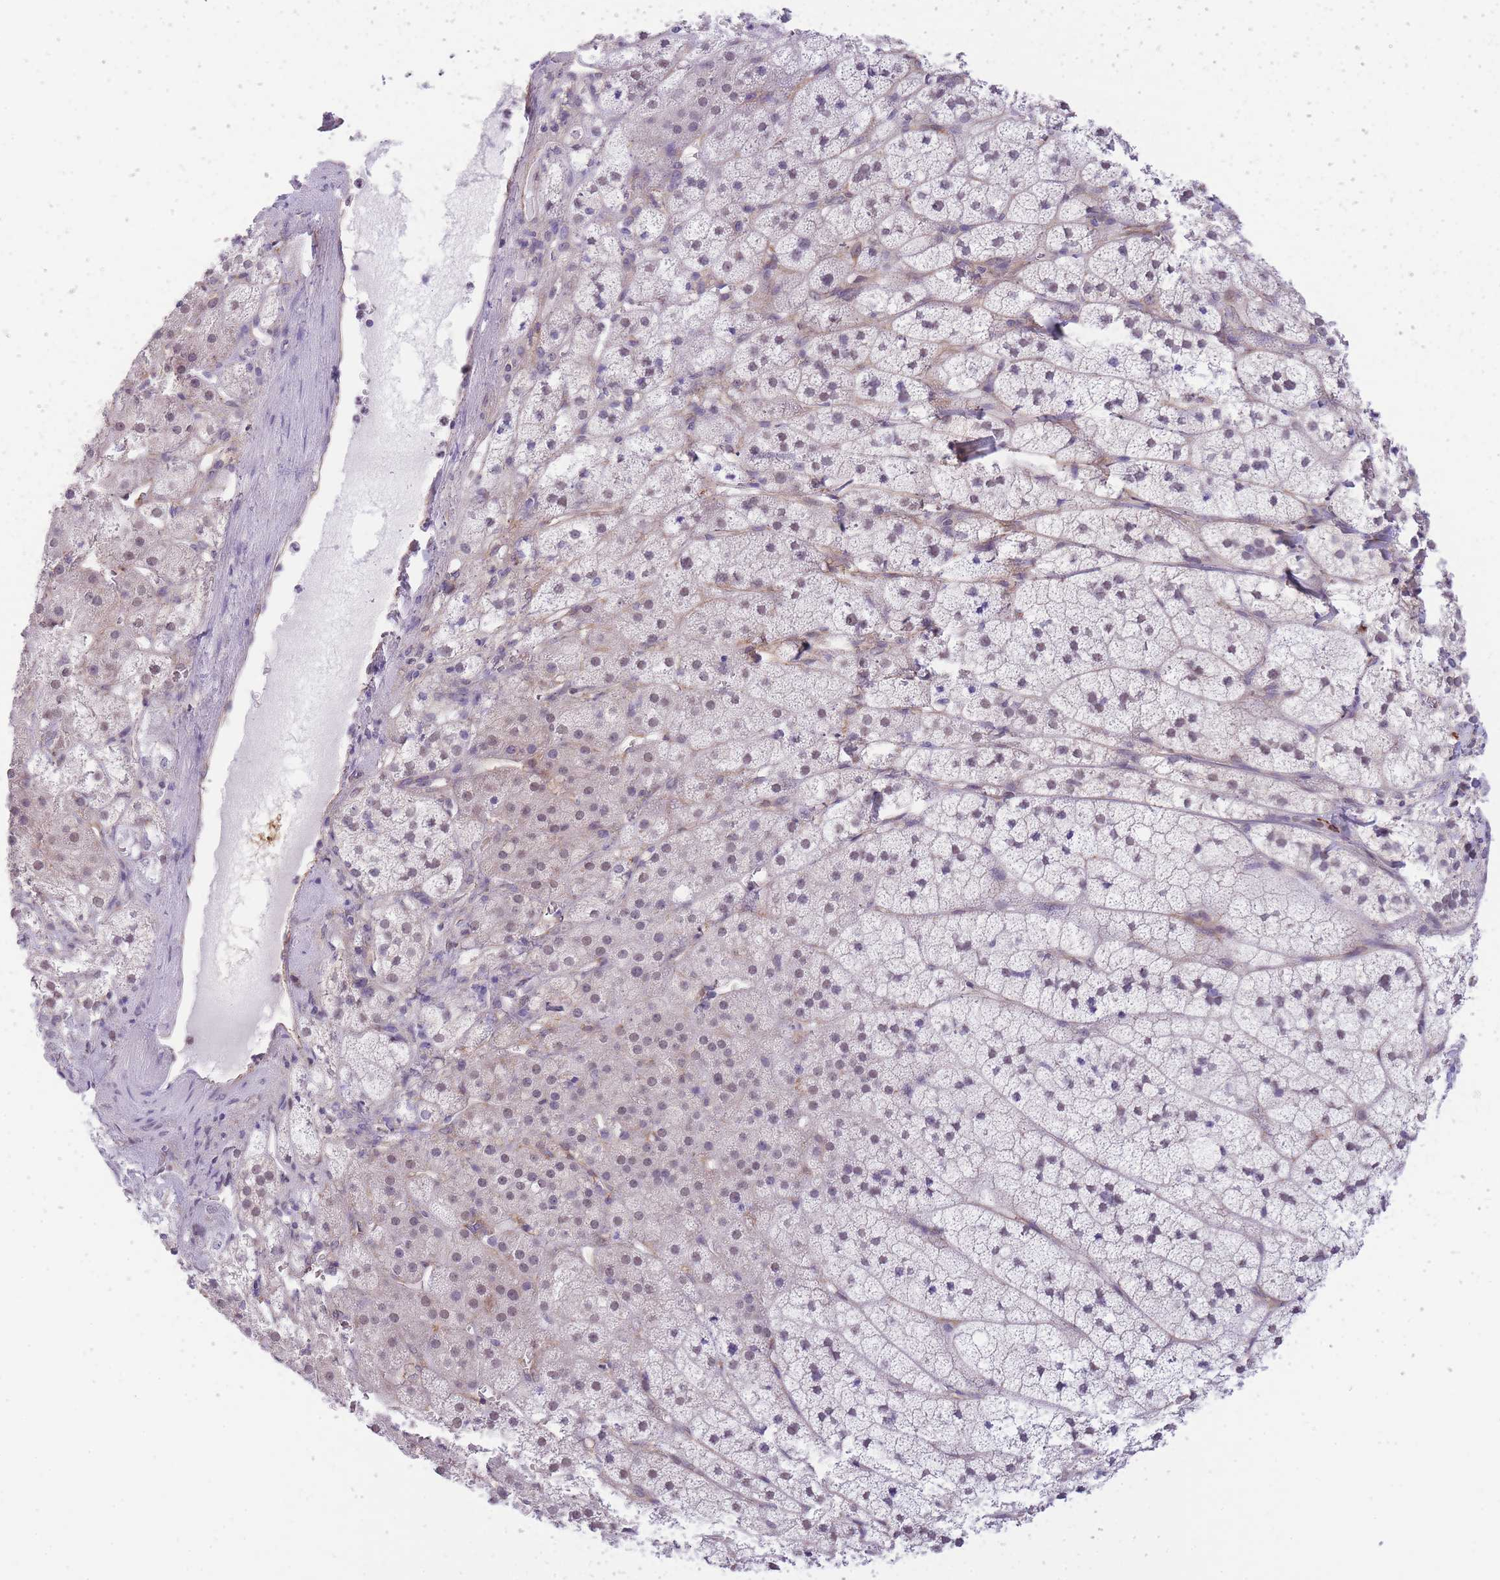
{"staining": {"intensity": "weak", "quantity": "25%-75%", "location": "nuclear"}, "tissue": "adrenal gland", "cell_type": "Glandular cells", "image_type": "normal", "snomed": [{"axis": "morphology", "description": "Normal tissue, NOS"}, {"axis": "topography", "description": "Adrenal gland"}], "caption": "Immunohistochemical staining of benign human adrenal gland displays 25%-75% levels of weak nuclear protein staining in approximately 25%-75% of glandular cells.", "gene": "MEIOSIN", "patient": {"sex": "female", "age": 52}}